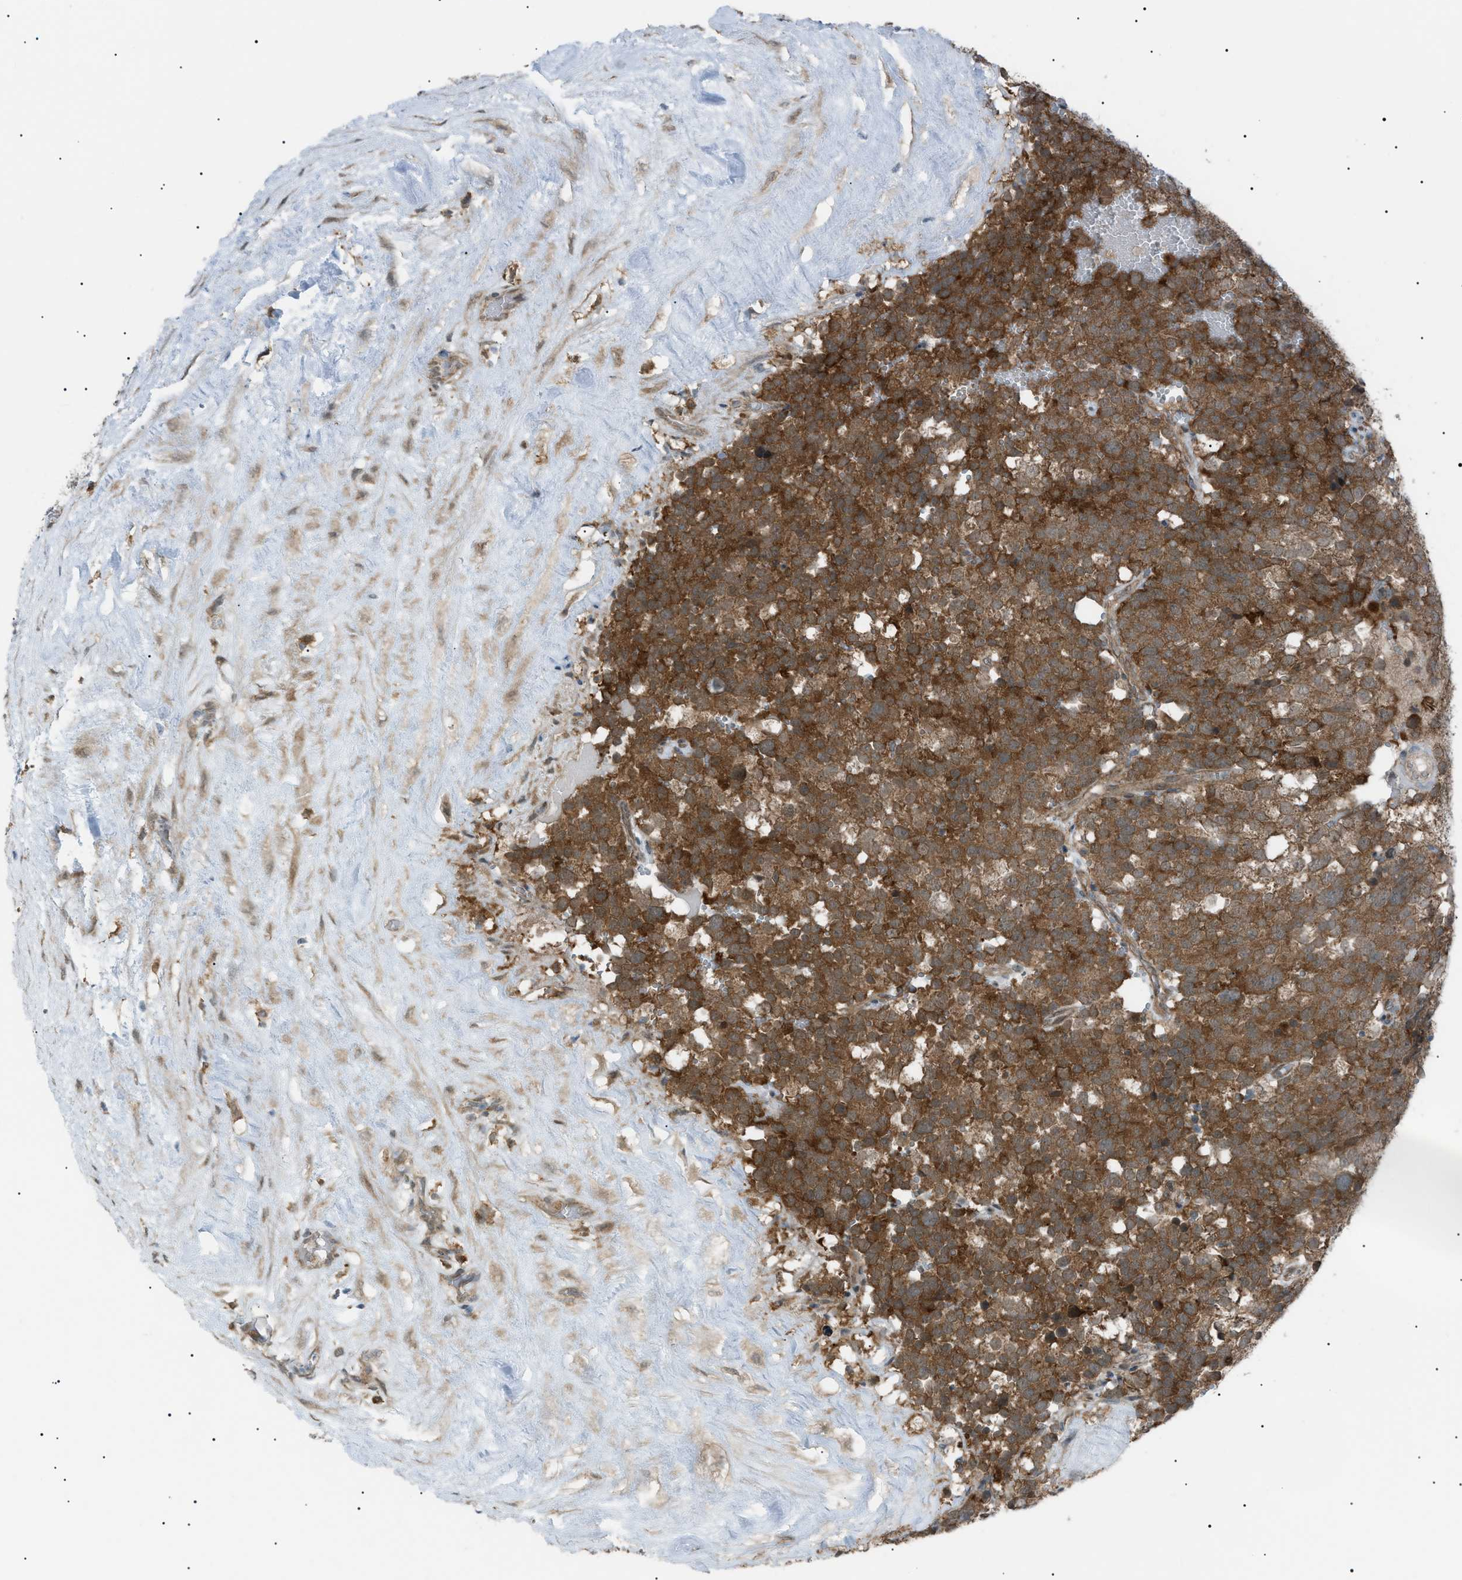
{"staining": {"intensity": "moderate", "quantity": ">75%", "location": "cytoplasmic/membranous"}, "tissue": "testis cancer", "cell_type": "Tumor cells", "image_type": "cancer", "snomed": [{"axis": "morphology", "description": "Seminoma, NOS"}, {"axis": "topography", "description": "Testis"}], "caption": "Protein staining exhibits moderate cytoplasmic/membranous expression in approximately >75% of tumor cells in testis seminoma.", "gene": "LPIN2", "patient": {"sex": "male", "age": 71}}